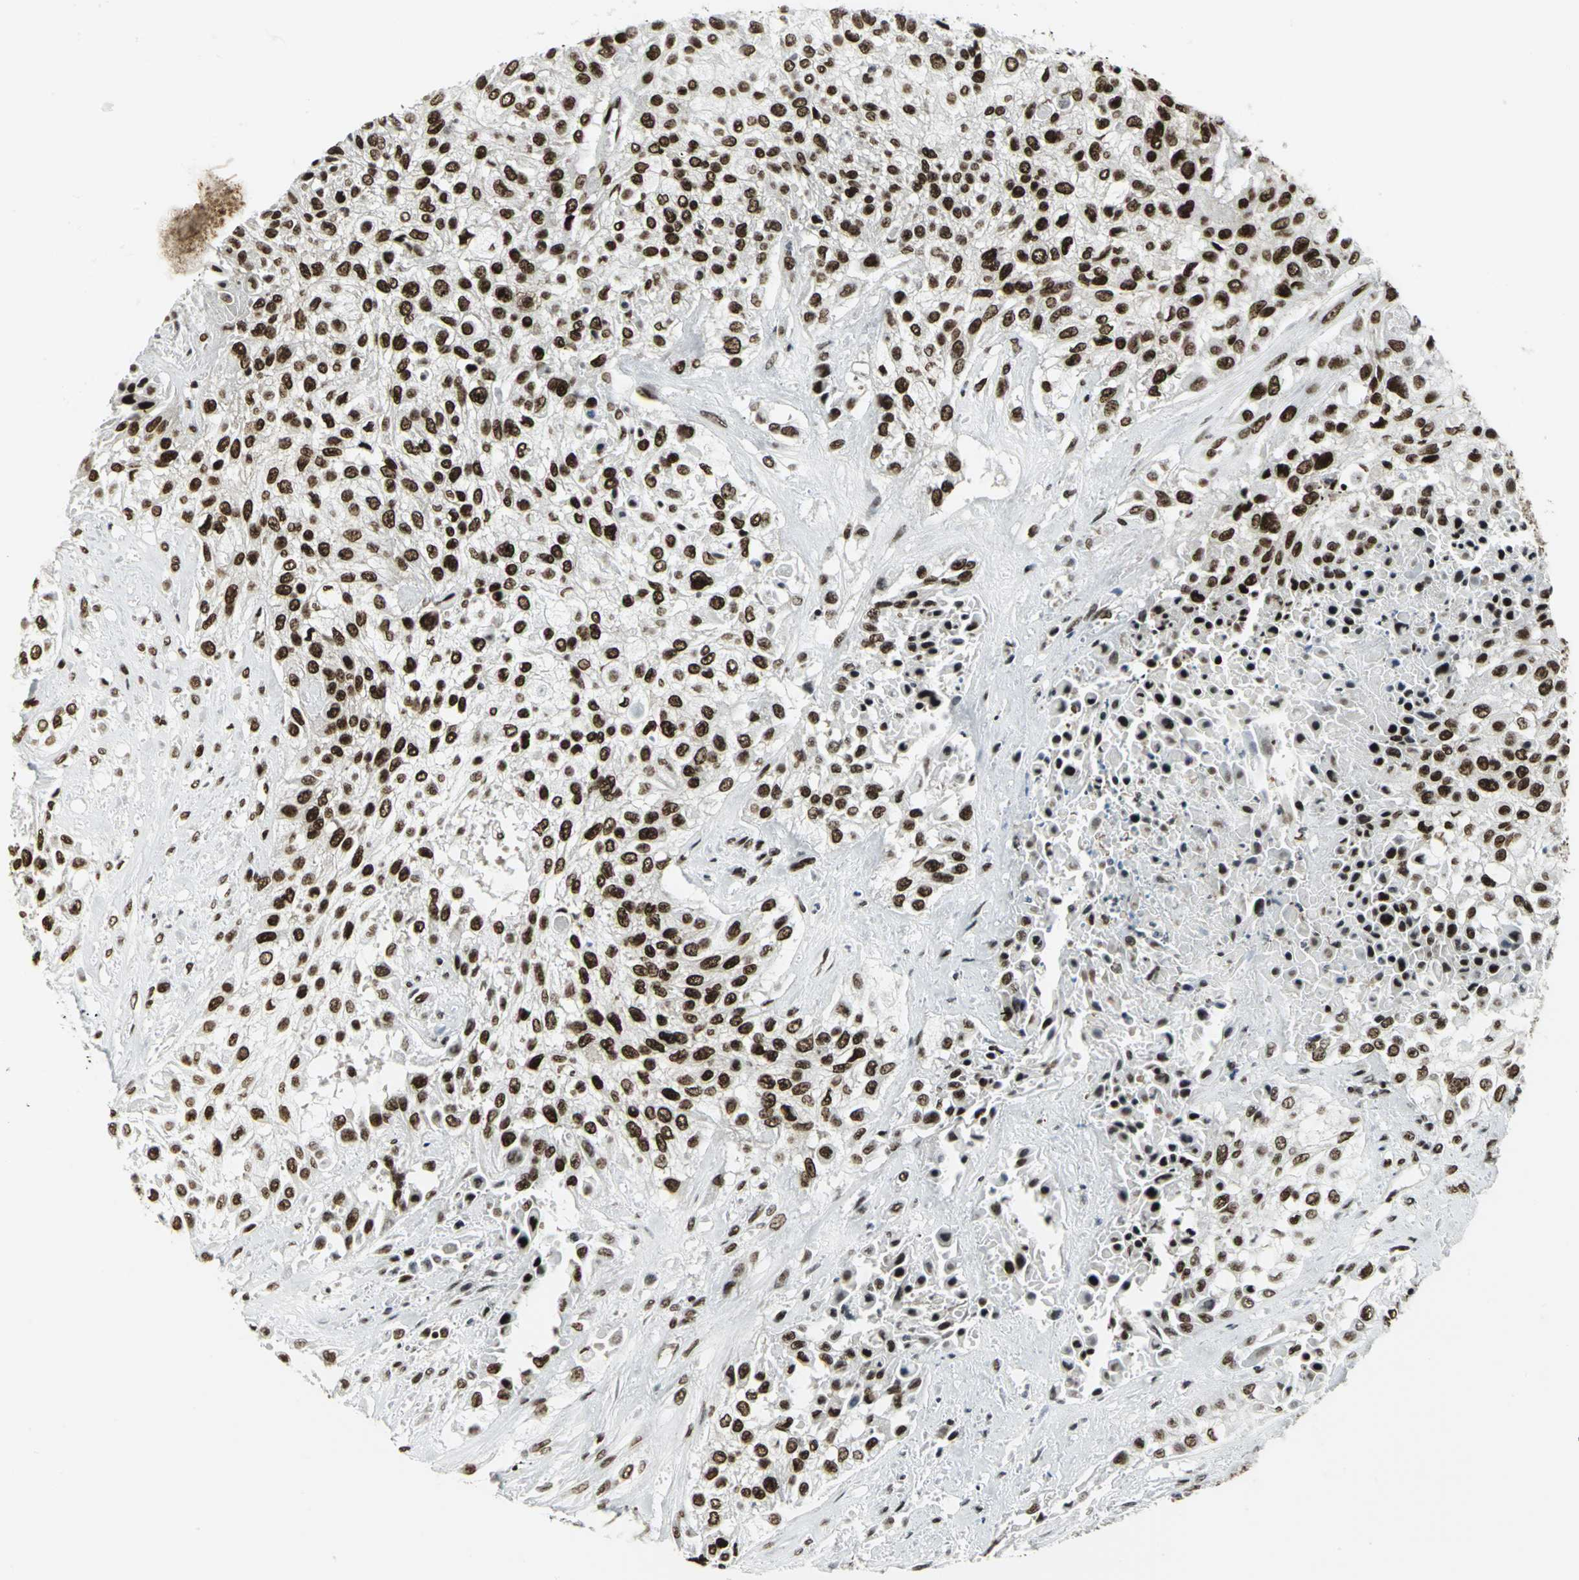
{"staining": {"intensity": "strong", "quantity": ">75%", "location": "nuclear"}, "tissue": "urothelial cancer", "cell_type": "Tumor cells", "image_type": "cancer", "snomed": [{"axis": "morphology", "description": "Urothelial carcinoma, High grade"}, {"axis": "topography", "description": "Urinary bladder"}], "caption": "High-magnification brightfield microscopy of urothelial cancer stained with DAB (3,3'-diaminobenzidine) (brown) and counterstained with hematoxylin (blue). tumor cells exhibit strong nuclear staining is appreciated in about>75% of cells. (DAB (3,3'-diaminobenzidine) = brown stain, brightfield microscopy at high magnification).", "gene": "SMARCA4", "patient": {"sex": "male", "age": 57}}